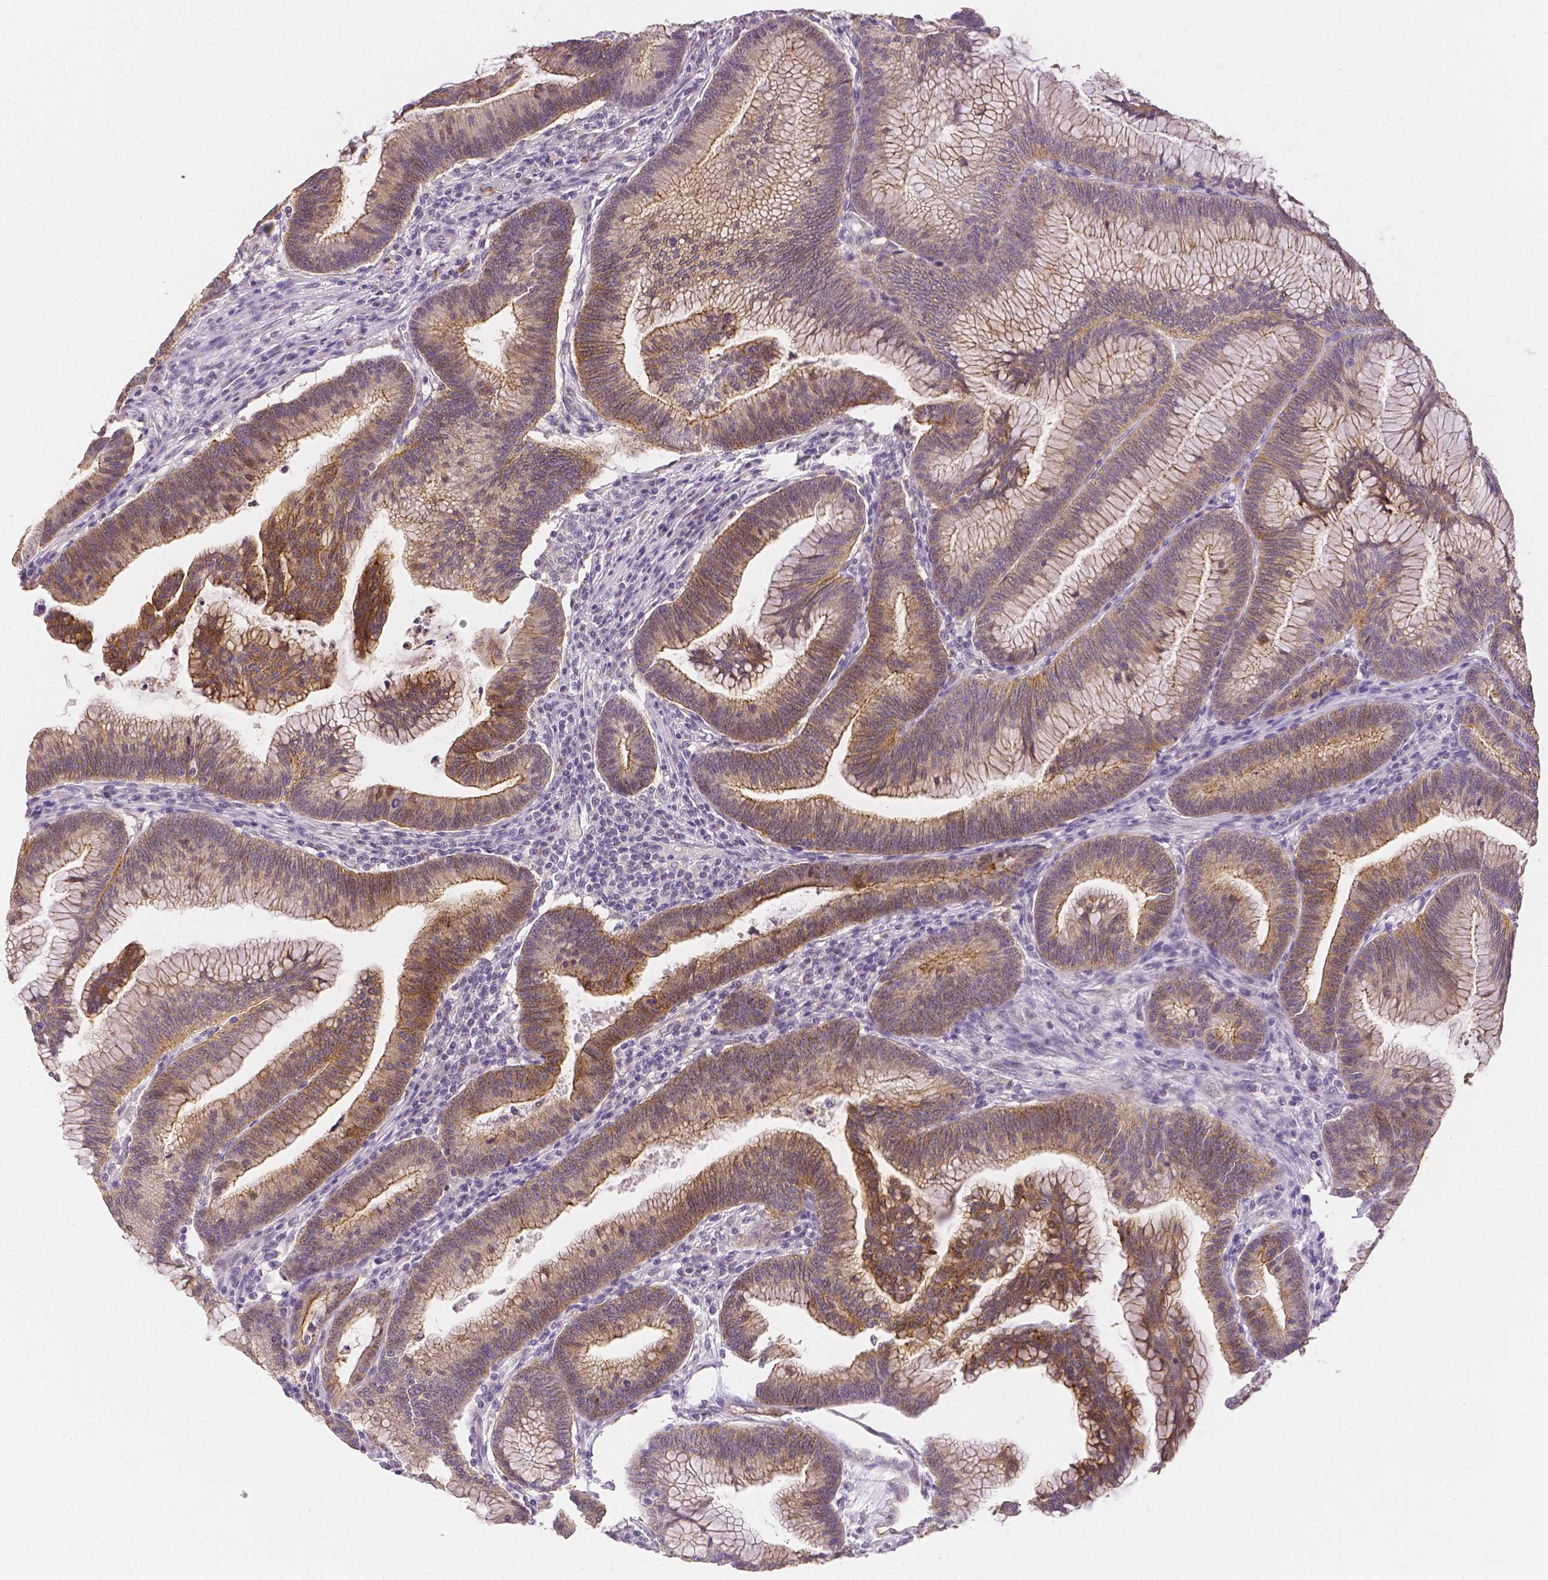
{"staining": {"intensity": "weak", "quantity": ">75%", "location": "cytoplasmic/membranous"}, "tissue": "colorectal cancer", "cell_type": "Tumor cells", "image_type": "cancer", "snomed": [{"axis": "morphology", "description": "Adenocarcinoma, NOS"}, {"axis": "topography", "description": "Colon"}], "caption": "Protein expression analysis of human colorectal adenocarcinoma reveals weak cytoplasmic/membranous expression in approximately >75% of tumor cells. (Stains: DAB (3,3'-diaminobenzidine) in brown, nuclei in blue, Microscopy: brightfield microscopy at high magnification).", "gene": "OCLN", "patient": {"sex": "female", "age": 78}}